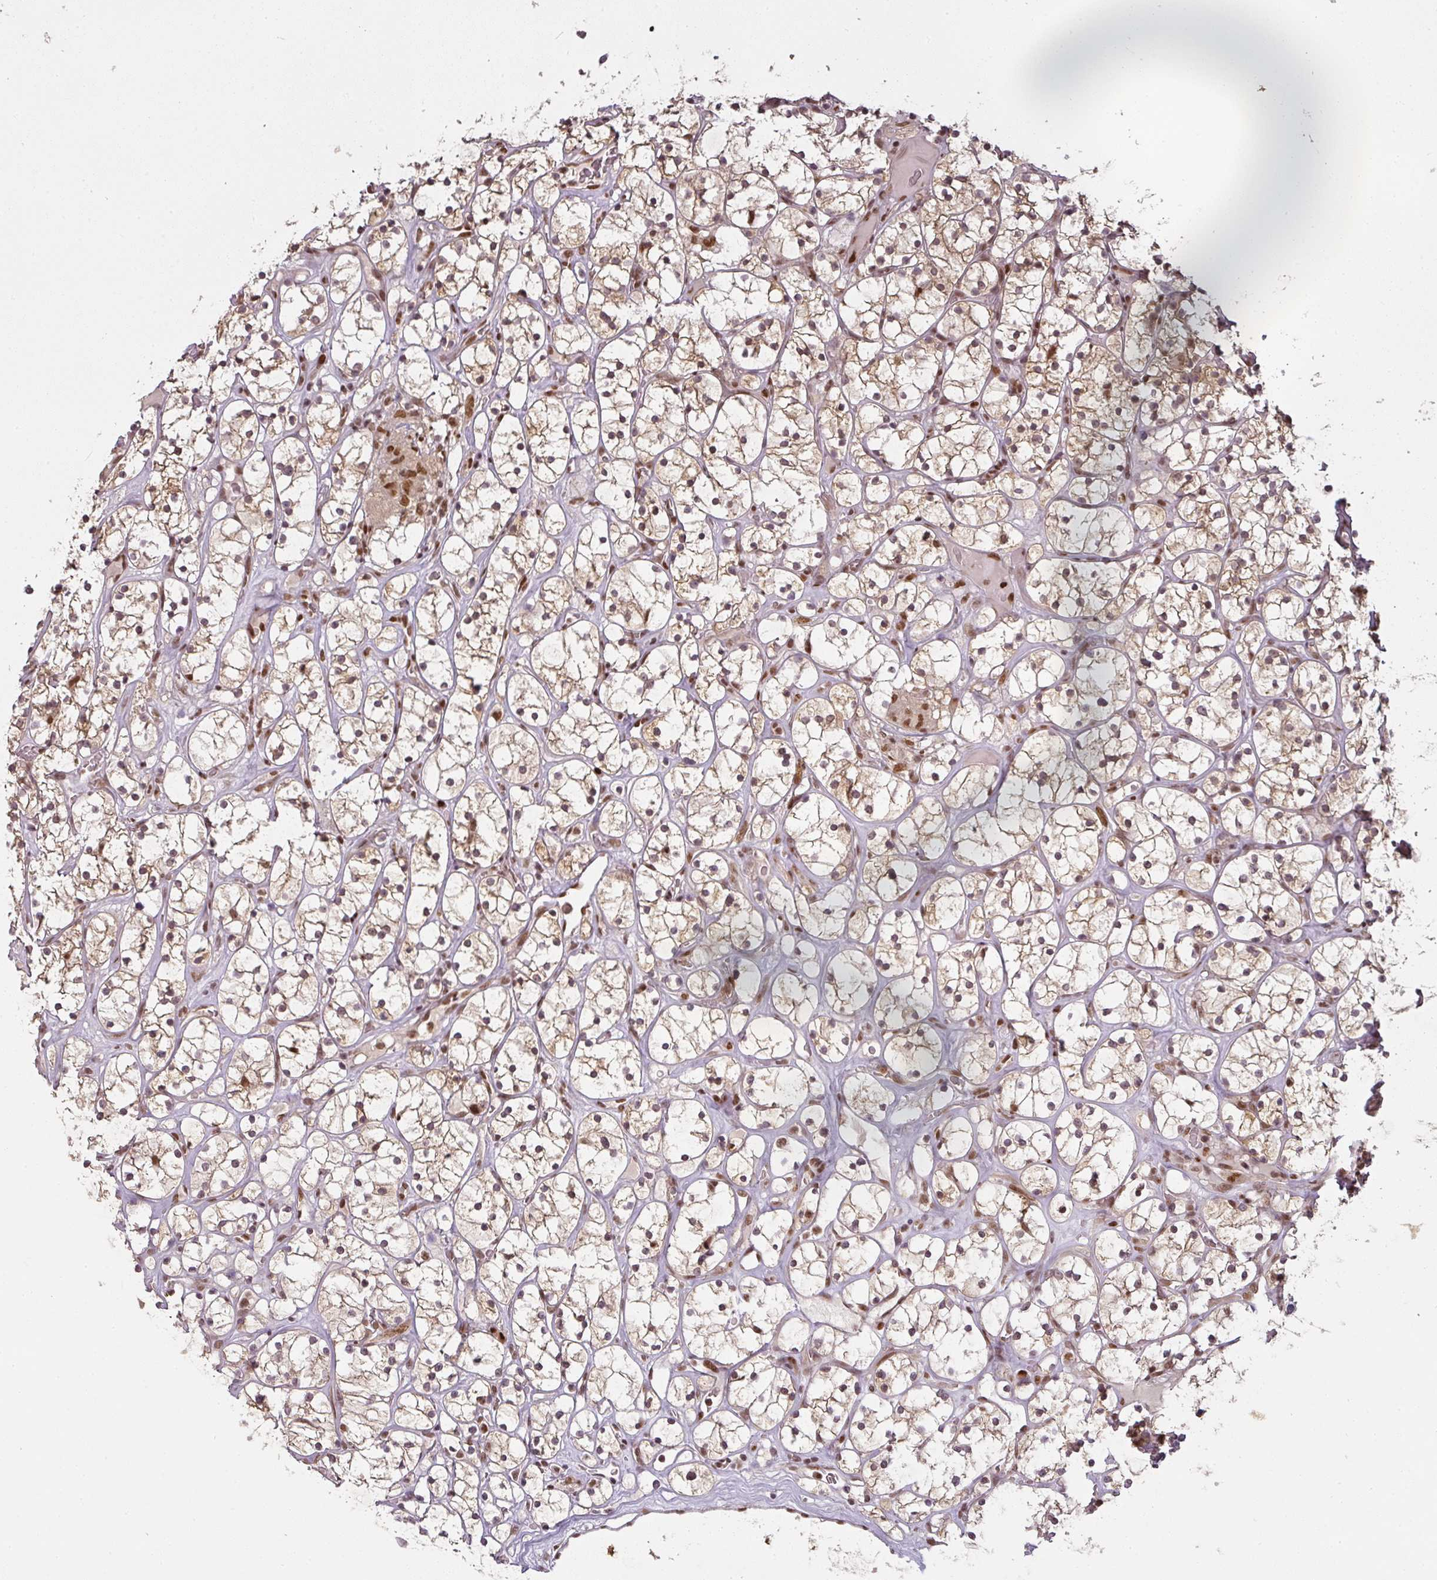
{"staining": {"intensity": "moderate", "quantity": ">75%", "location": "cytoplasmic/membranous,nuclear"}, "tissue": "renal cancer", "cell_type": "Tumor cells", "image_type": "cancer", "snomed": [{"axis": "morphology", "description": "Adenocarcinoma, NOS"}, {"axis": "topography", "description": "Kidney"}], "caption": "The immunohistochemical stain labels moderate cytoplasmic/membranous and nuclear positivity in tumor cells of renal cancer tissue.", "gene": "GPRIN2", "patient": {"sex": "female", "age": 64}}